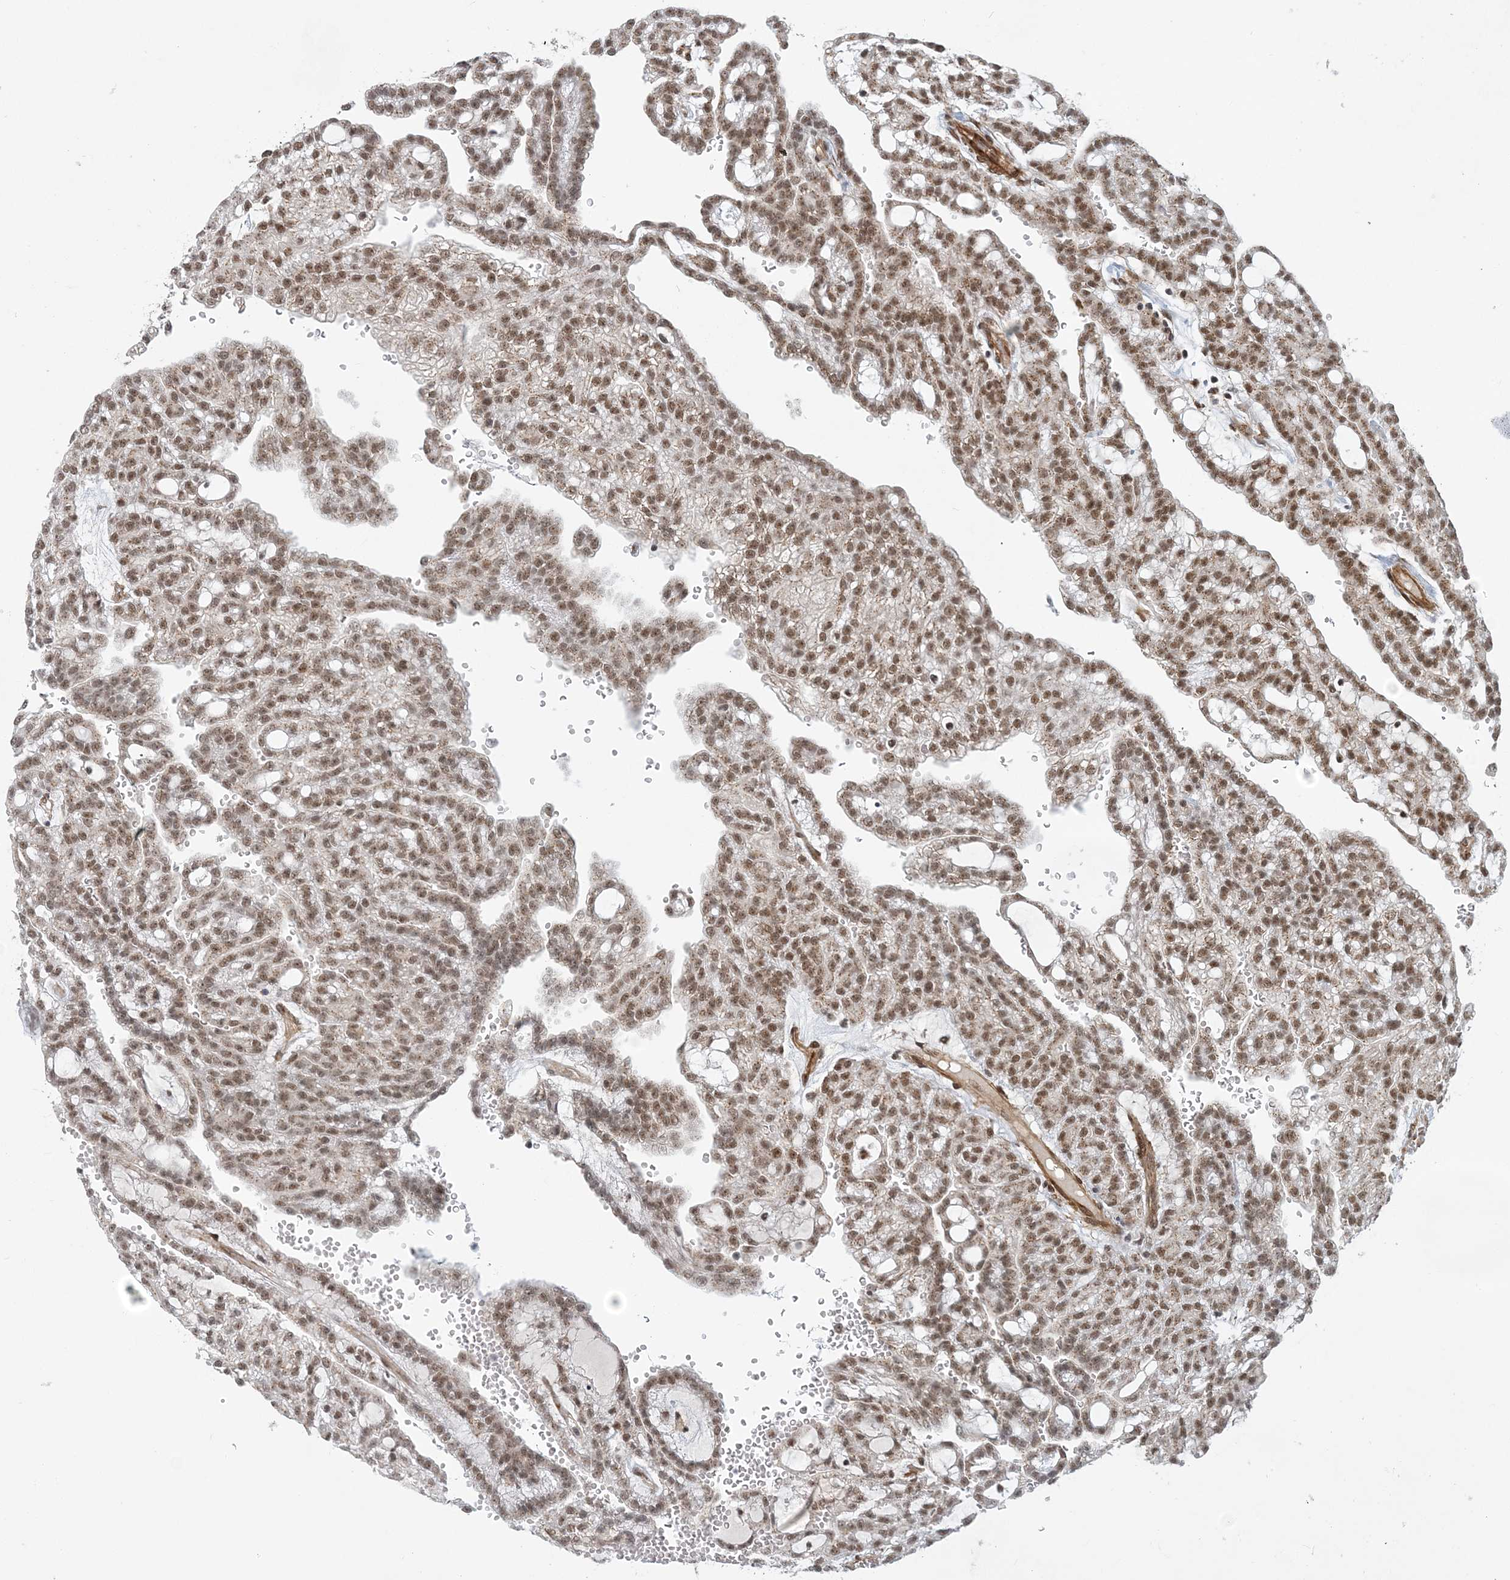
{"staining": {"intensity": "moderate", "quantity": ">75%", "location": "nuclear"}, "tissue": "renal cancer", "cell_type": "Tumor cells", "image_type": "cancer", "snomed": [{"axis": "morphology", "description": "Adenocarcinoma, NOS"}, {"axis": "topography", "description": "Kidney"}], "caption": "Immunohistochemistry (IHC) image of human renal cancer stained for a protein (brown), which demonstrates medium levels of moderate nuclear positivity in about >75% of tumor cells.", "gene": "PLRG1", "patient": {"sex": "male", "age": 63}}